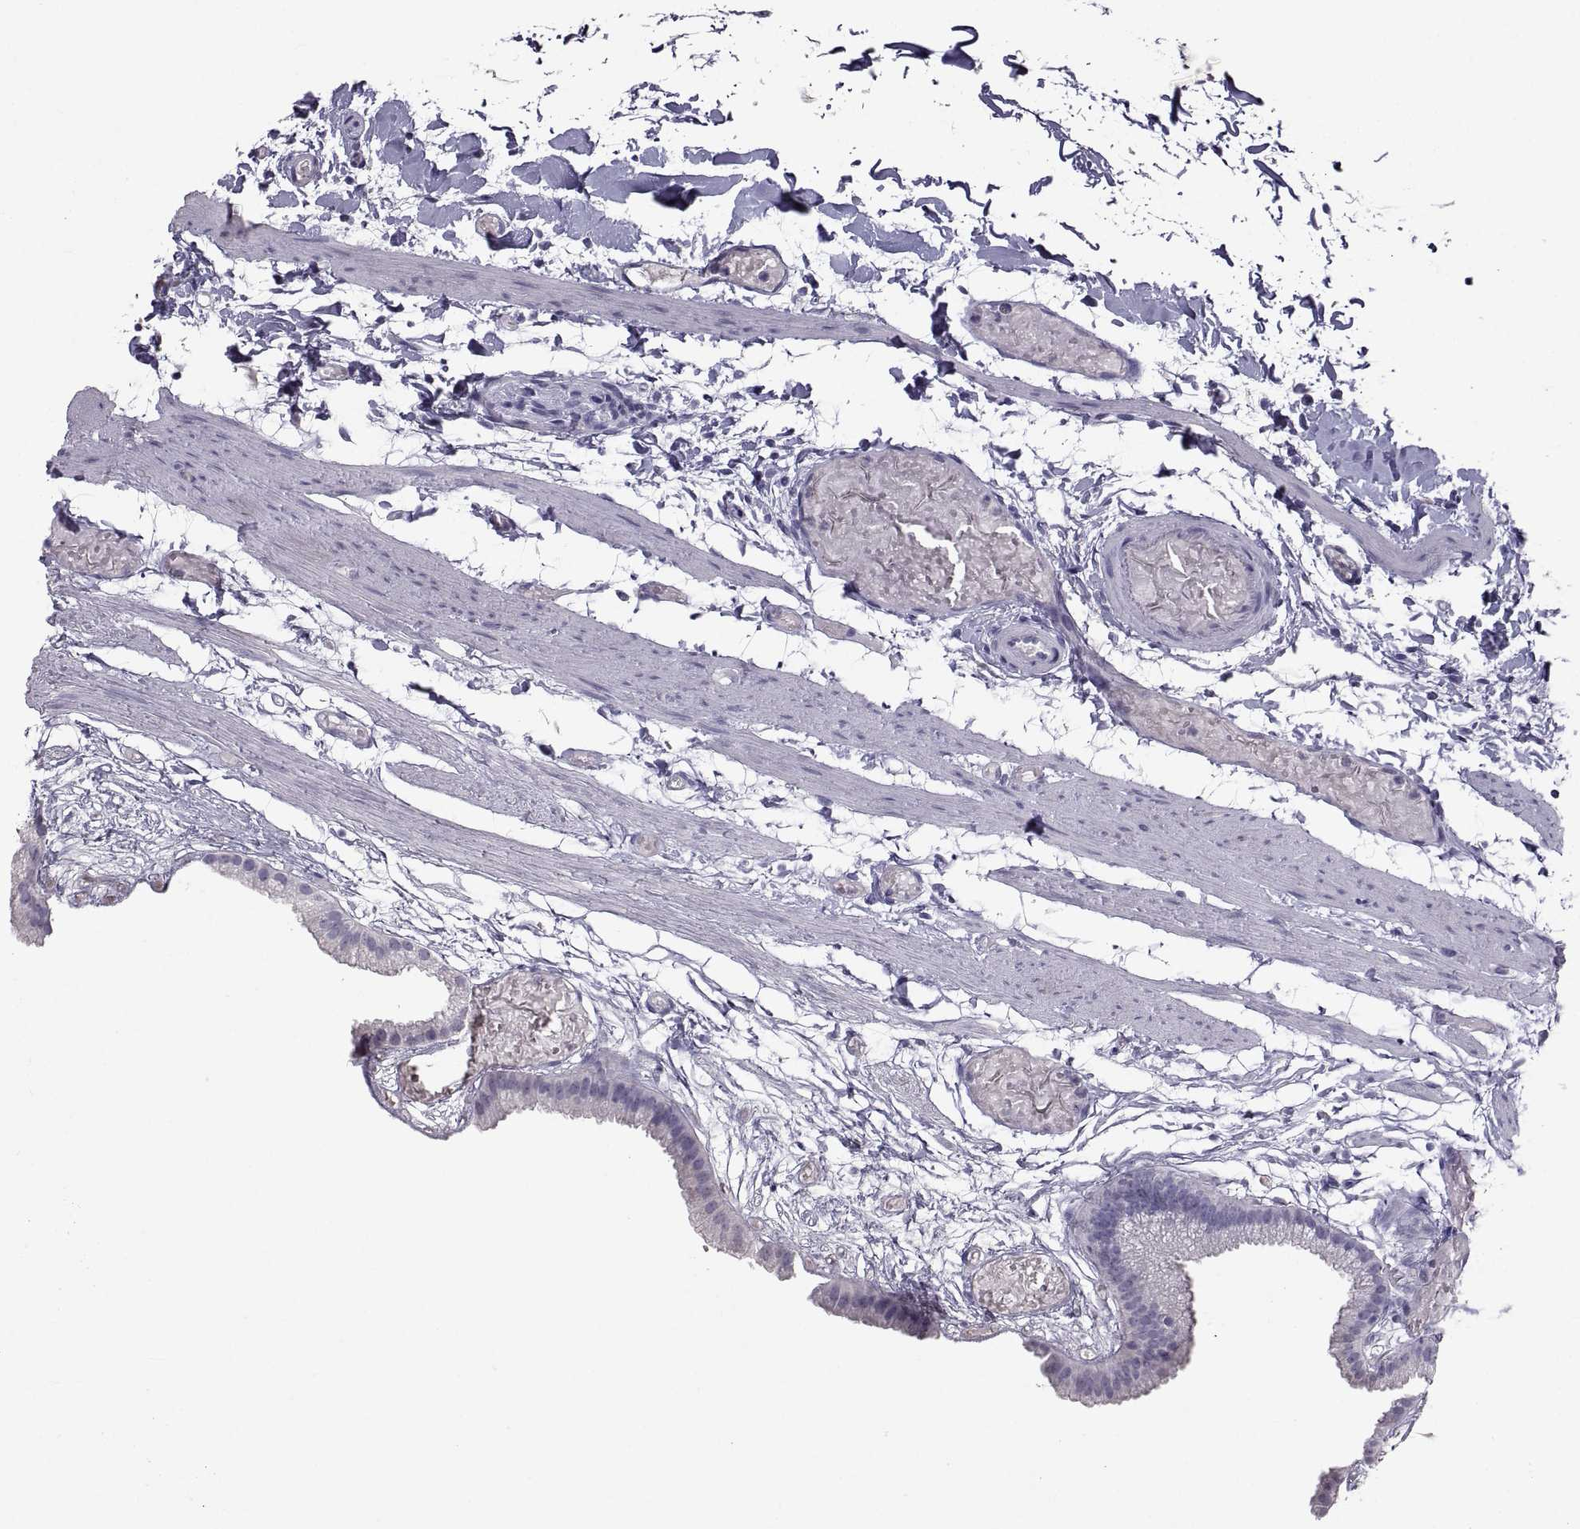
{"staining": {"intensity": "negative", "quantity": "none", "location": "none"}, "tissue": "gallbladder", "cell_type": "Glandular cells", "image_type": "normal", "snomed": [{"axis": "morphology", "description": "Normal tissue, NOS"}, {"axis": "topography", "description": "Gallbladder"}], "caption": "Immunohistochemistry (IHC) of benign gallbladder reveals no staining in glandular cells.", "gene": "SOX21", "patient": {"sex": "female", "age": 45}}